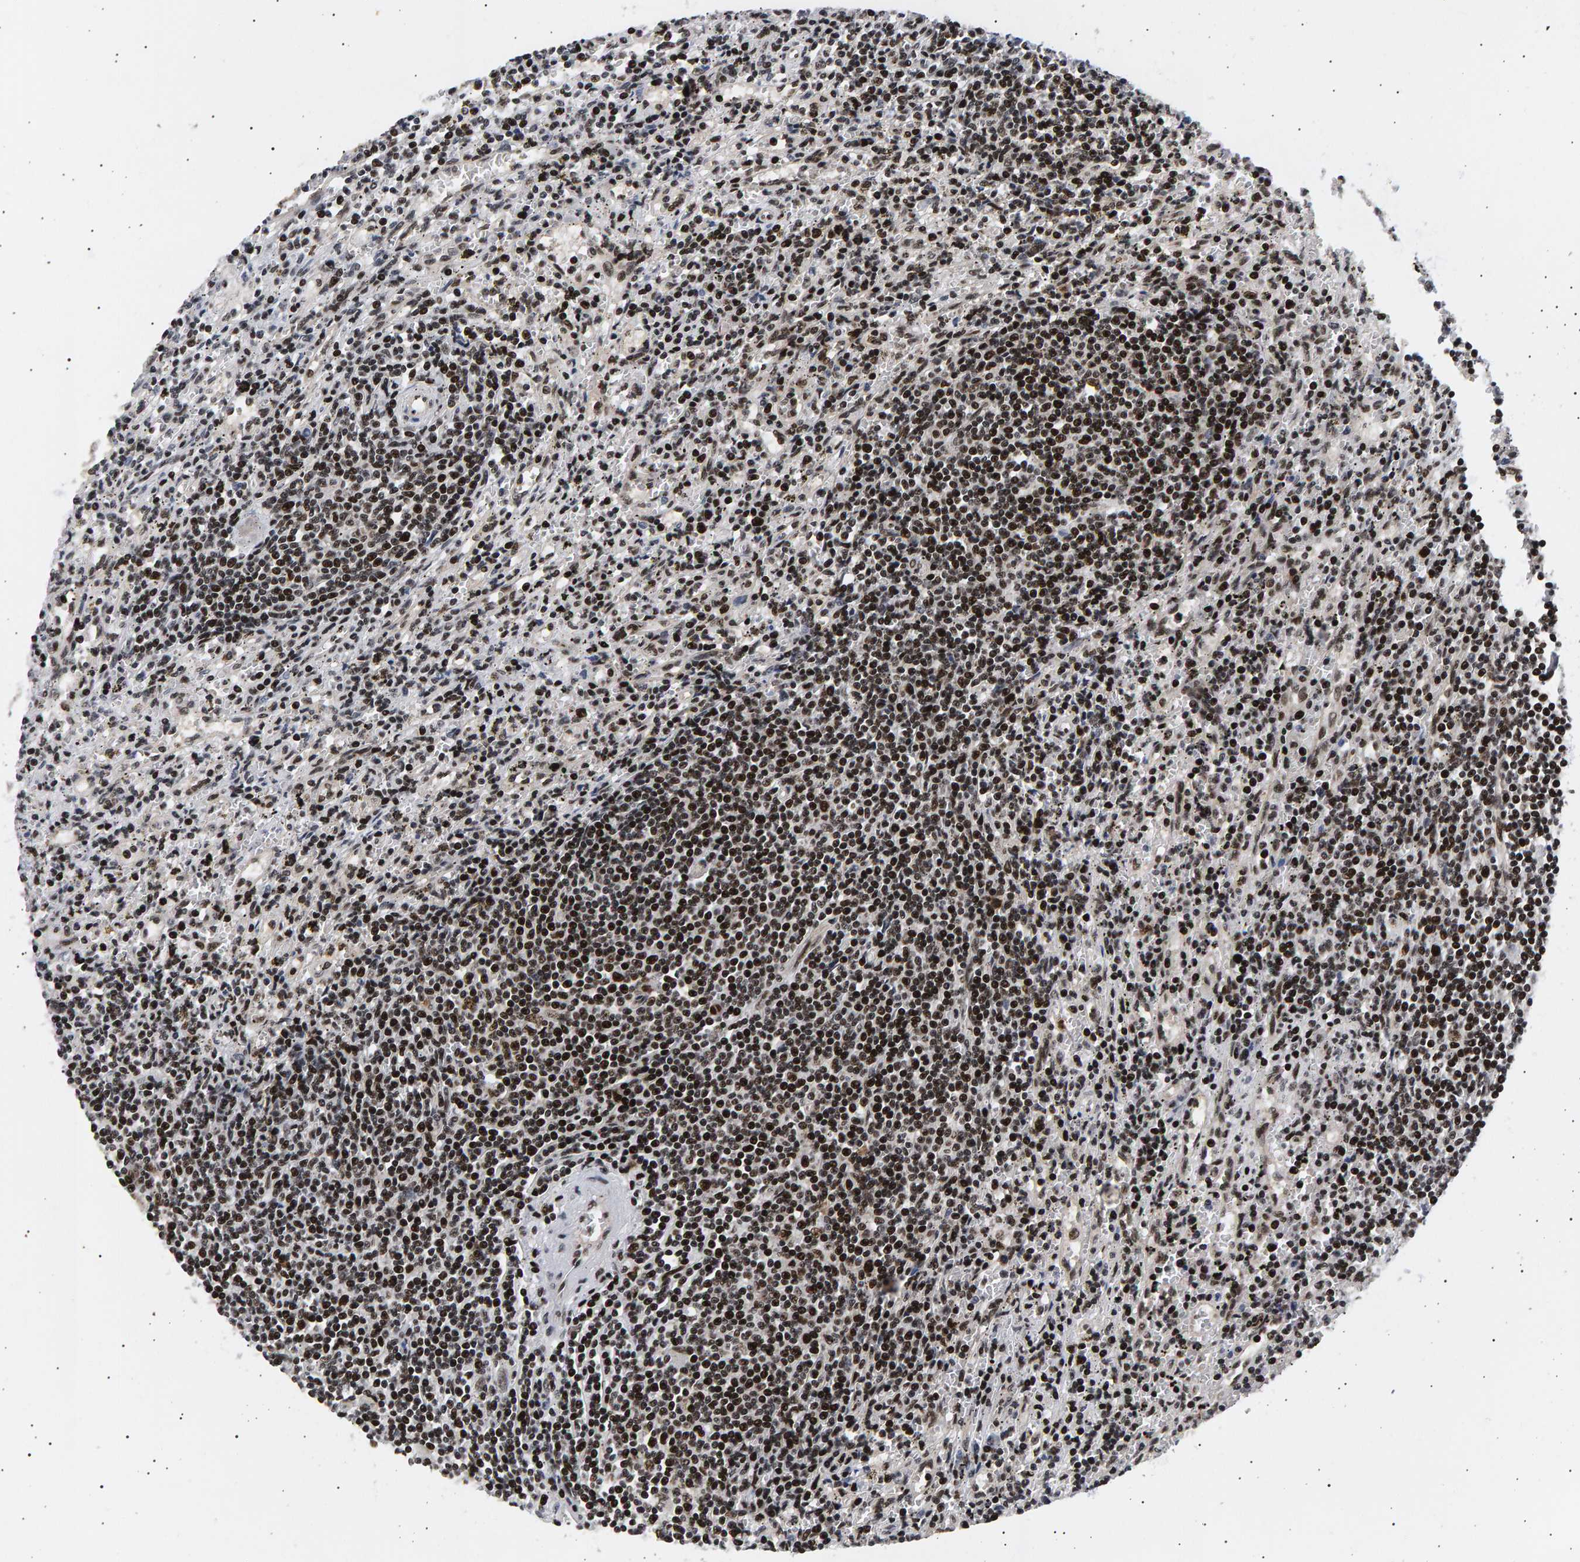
{"staining": {"intensity": "strong", "quantity": ">75%", "location": "nuclear"}, "tissue": "lymphoma", "cell_type": "Tumor cells", "image_type": "cancer", "snomed": [{"axis": "morphology", "description": "Malignant lymphoma, non-Hodgkin's type, Low grade"}, {"axis": "topography", "description": "Spleen"}], "caption": "Tumor cells reveal high levels of strong nuclear staining in about >75% of cells in human lymphoma.", "gene": "ANKRD40", "patient": {"sex": "male", "age": 76}}